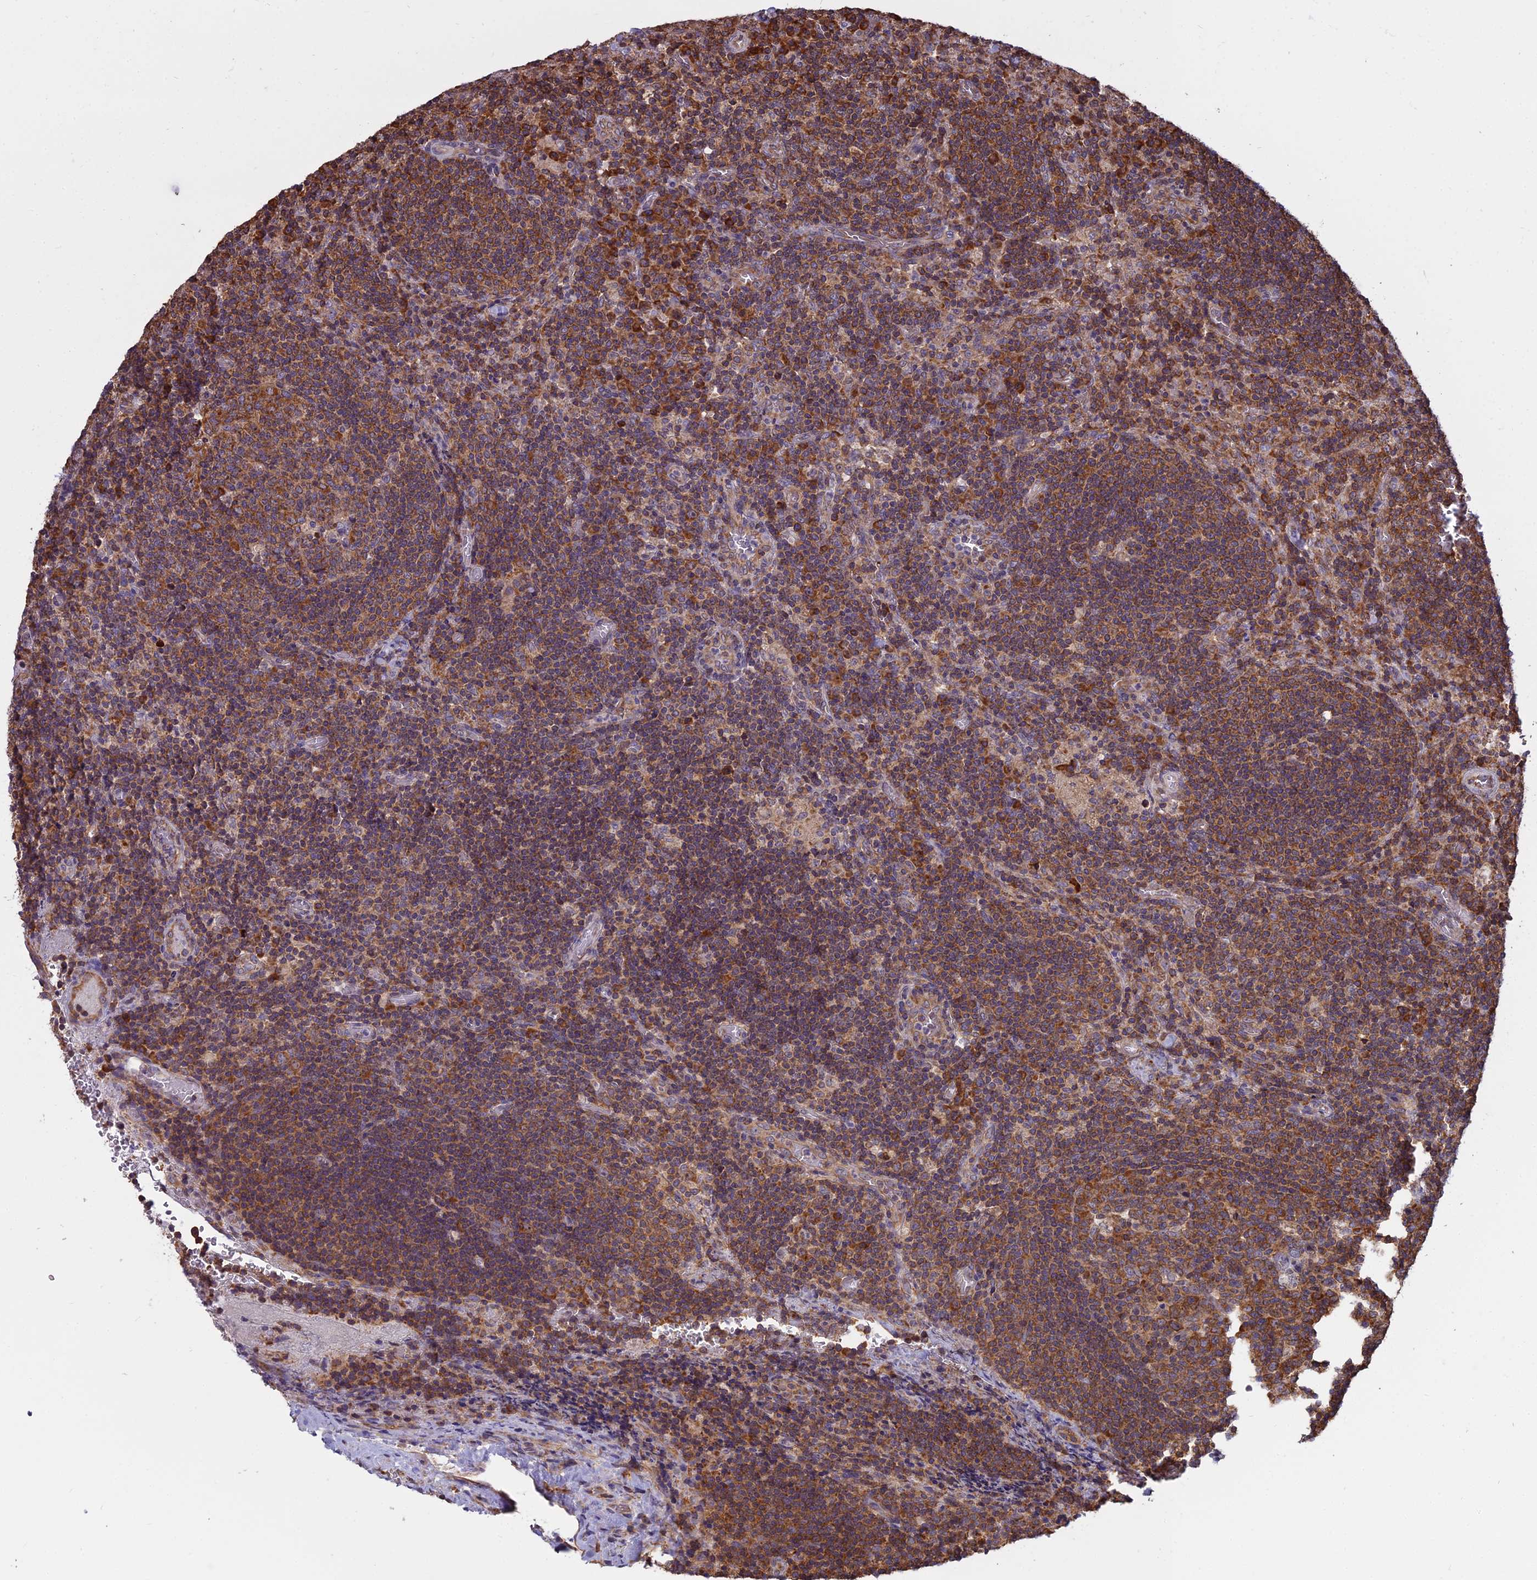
{"staining": {"intensity": "strong", "quantity": ">75%", "location": "cytoplasmic/membranous"}, "tissue": "lymph node", "cell_type": "Germinal center cells", "image_type": "normal", "snomed": [{"axis": "morphology", "description": "Normal tissue, NOS"}, {"axis": "topography", "description": "Lymph node"}], "caption": "IHC staining of benign lymph node, which demonstrates high levels of strong cytoplasmic/membranous staining in about >75% of germinal center cells indicating strong cytoplasmic/membranous protein staining. The staining was performed using DAB (3,3'-diaminobenzidine) (brown) for protein detection and nuclei were counterstained in hematoxylin (blue).", "gene": "RPL26", "patient": {"sex": "male", "age": 58}}